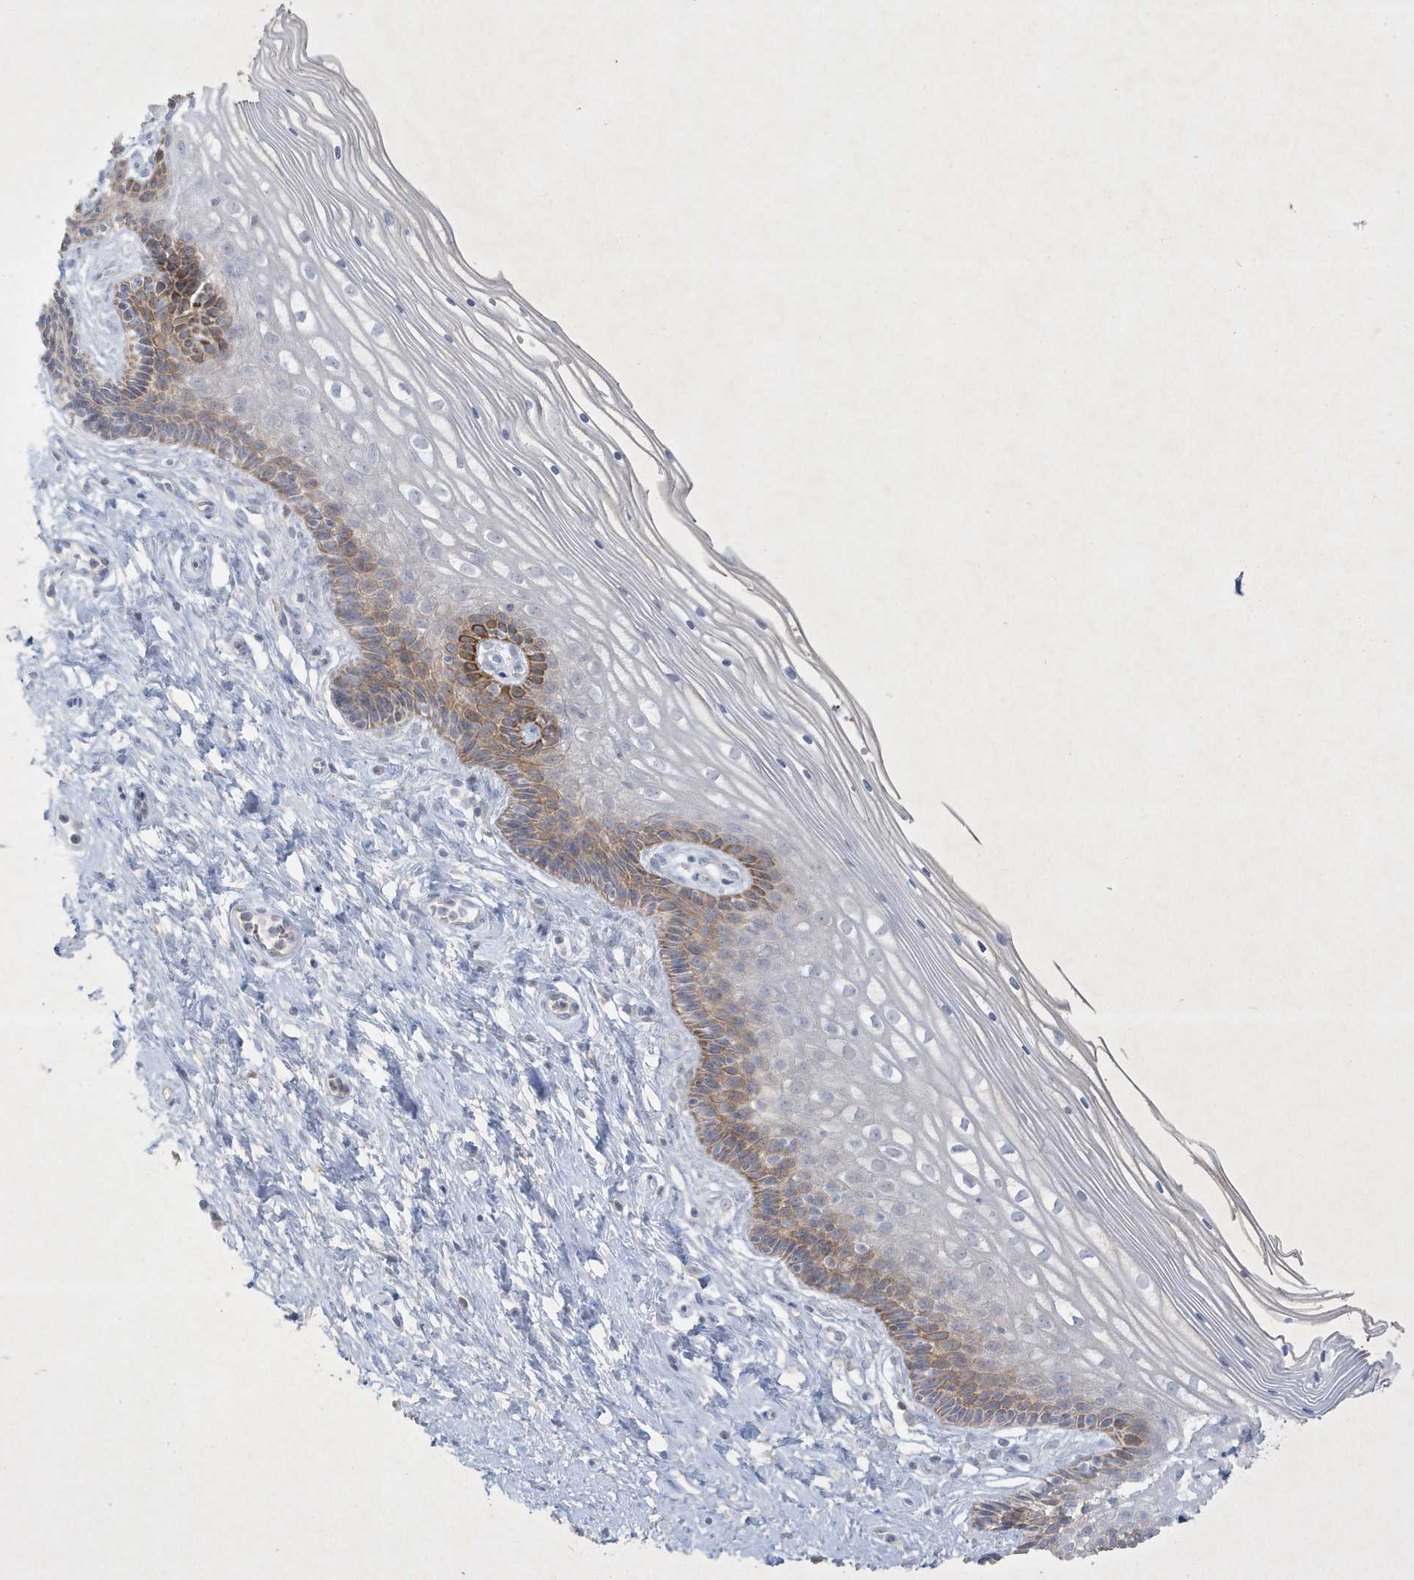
{"staining": {"intensity": "negative", "quantity": "none", "location": "none"}, "tissue": "cervix", "cell_type": "Glandular cells", "image_type": "normal", "snomed": [{"axis": "morphology", "description": "Normal tissue, NOS"}, {"axis": "topography", "description": "Cervix"}], "caption": "A high-resolution image shows immunohistochemistry (IHC) staining of unremarkable cervix, which reveals no significant staining in glandular cells.", "gene": "CCDC24", "patient": {"sex": "female", "age": 33}}